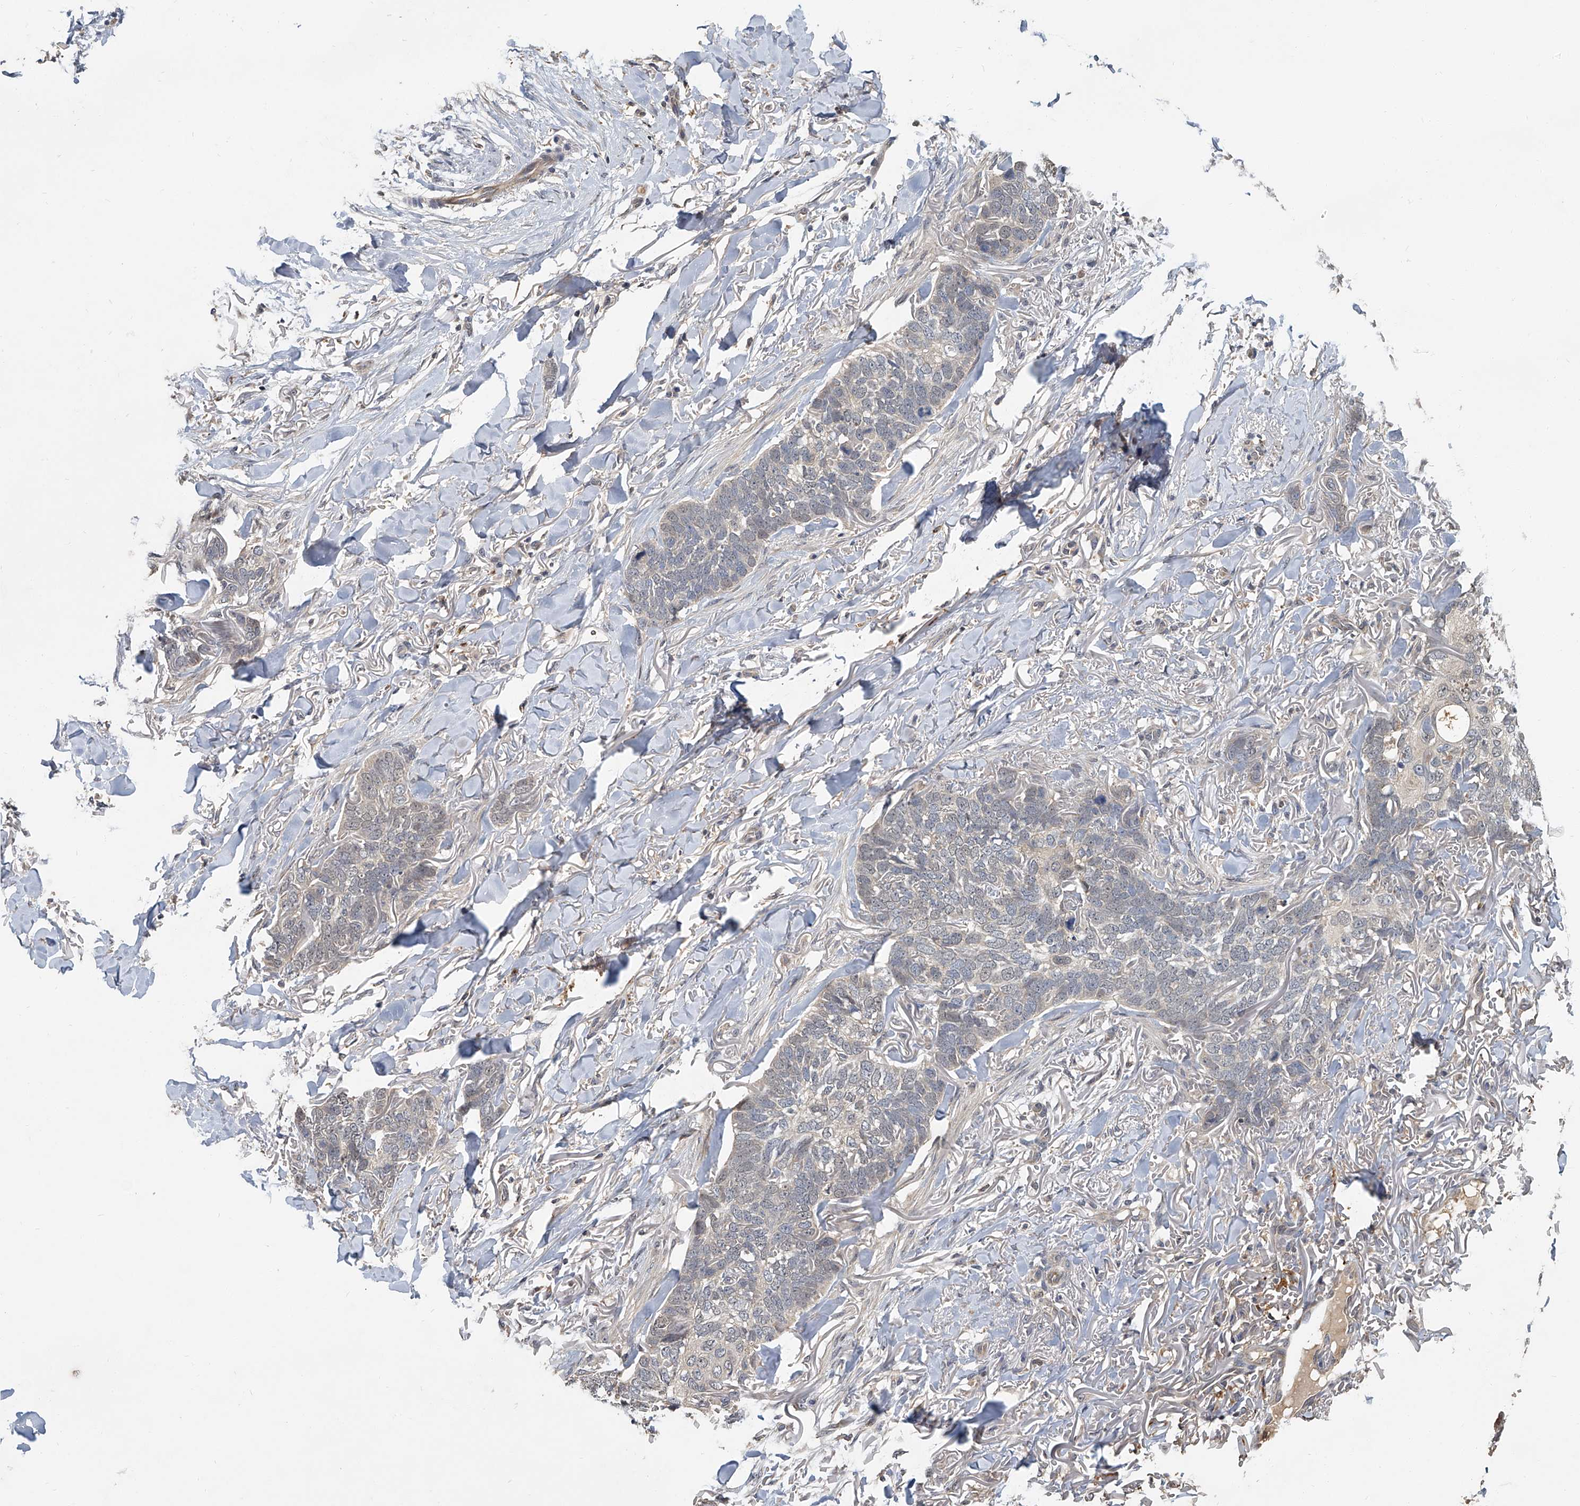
{"staining": {"intensity": "negative", "quantity": "none", "location": "none"}, "tissue": "skin cancer", "cell_type": "Tumor cells", "image_type": "cancer", "snomed": [{"axis": "morphology", "description": "Normal tissue, NOS"}, {"axis": "morphology", "description": "Basal cell carcinoma"}, {"axis": "topography", "description": "Skin"}], "caption": "Tumor cells show no significant expression in skin basal cell carcinoma.", "gene": "JAG2", "patient": {"sex": "male", "age": 77}}